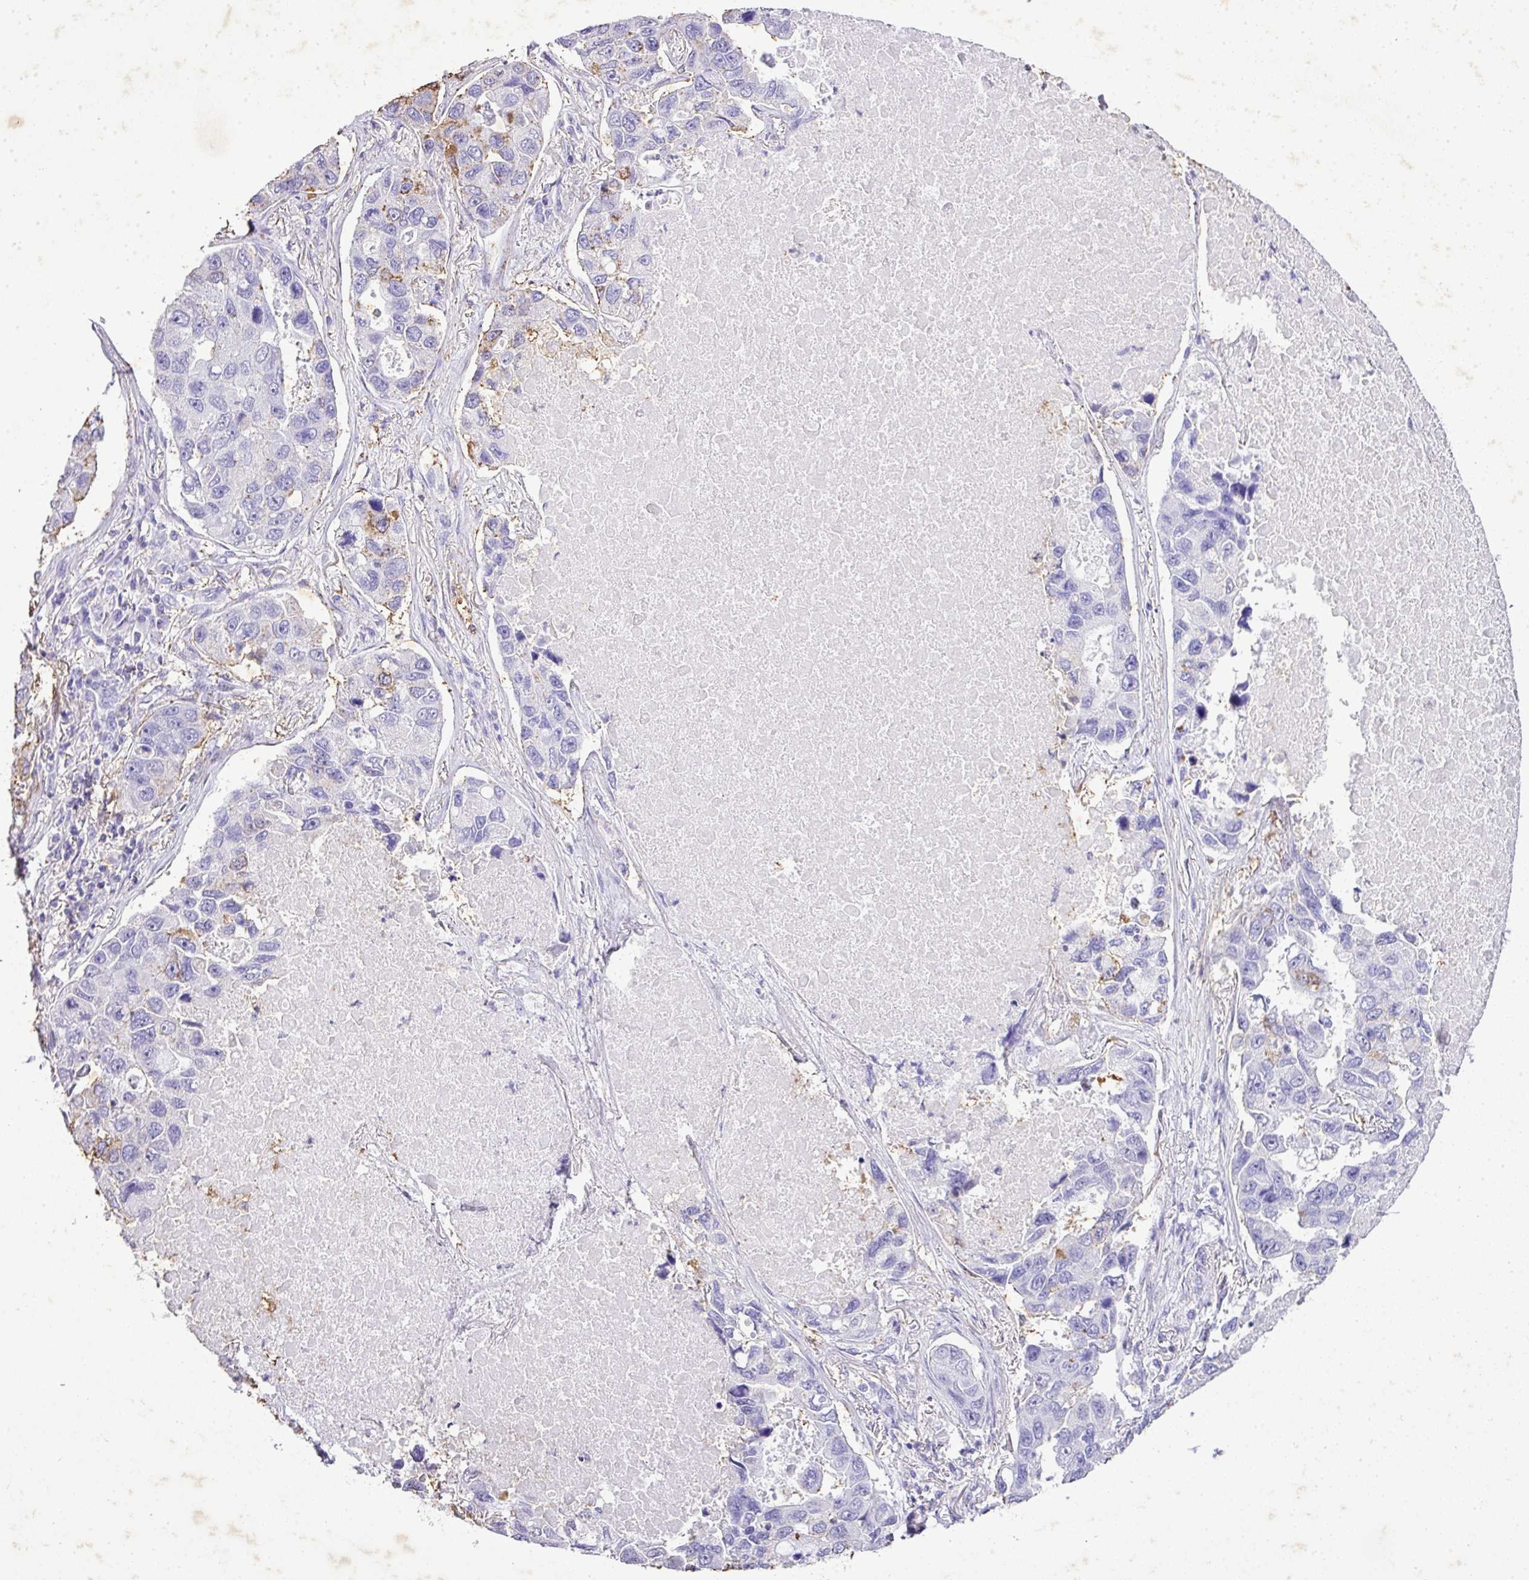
{"staining": {"intensity": "negative", "quantity": "none", "location": "none"}, "tissue": "lung cancer", "cell_type": "Tumor cells", "image_type": "cancer", "snomed": [{"axis": "morphology", "description": "Adenocarcinoma, NOS"}, {"axis": "topography", "description": "Lung"}], "caption": "This is a image of immunohistochemistry staining of adenocarcinoma (lung), which shows no staining in tumor cells.", "gene": "KCNJ11", "patient": {"sex": "male", "age": 64}}